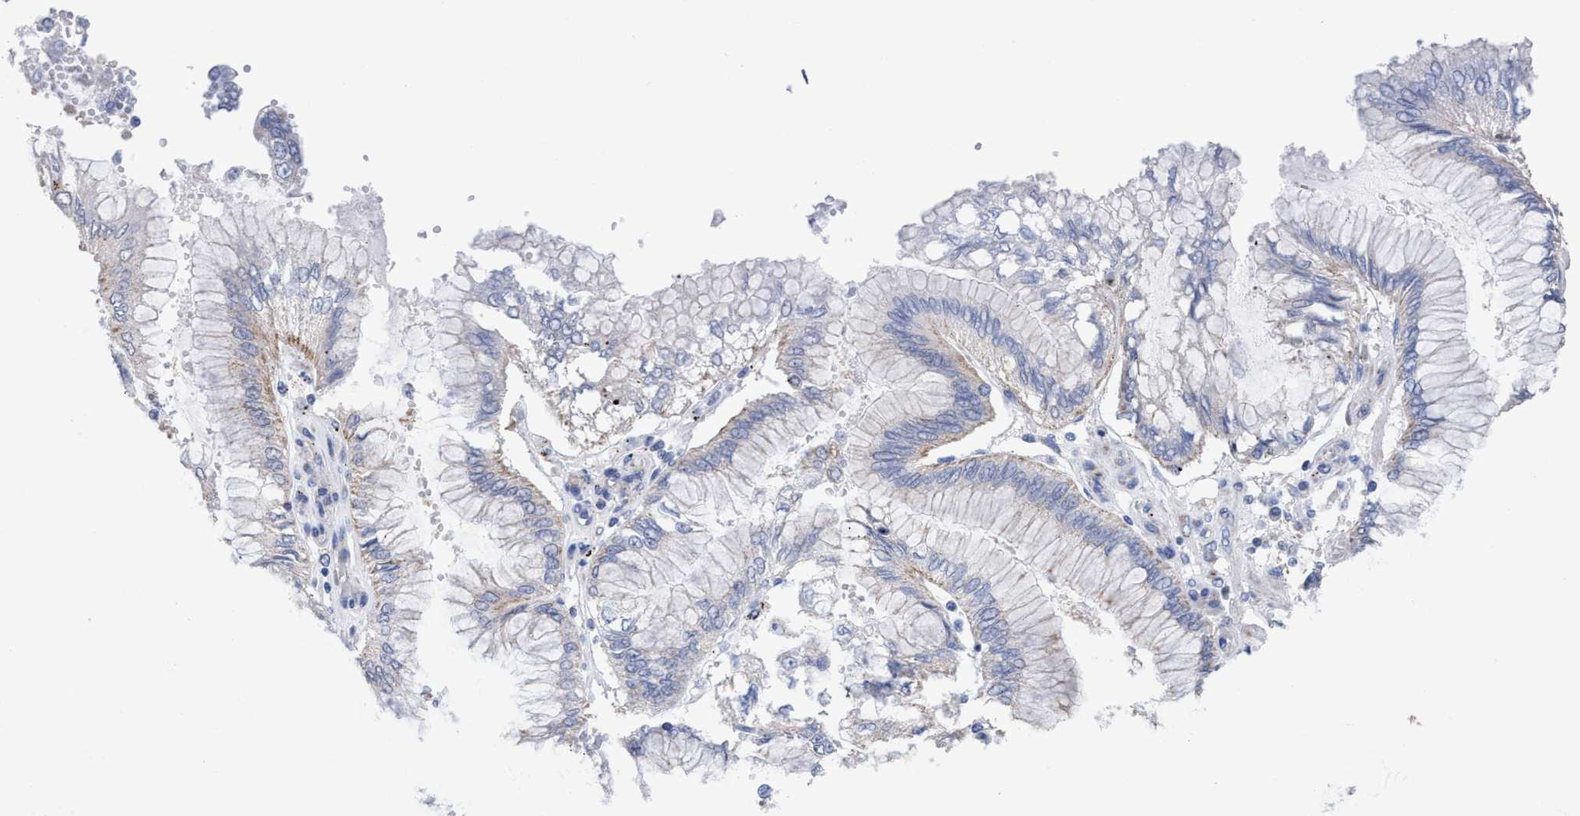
{"staining": {"intensity": "weak", "quantity": "<25%", "location": "cytoplasmic/membranous"}, "tissue": "stomach cancer", "cell_type": "Tumor cells", "image_type": "cancer", "snomed": [{"axis": "morphology", "description": "Adenocarcinoma, NOS"}, {"axis": "topography", "description": "Stomach"}], "caption": "An image of stomach cancer stained for a protein displays no brown staining in tumor cells. (DAB immunohistochemistry with hematoxylin counter stain).", "gene": "RSAD1", "patient": {"sex": "male", "age": 76}}